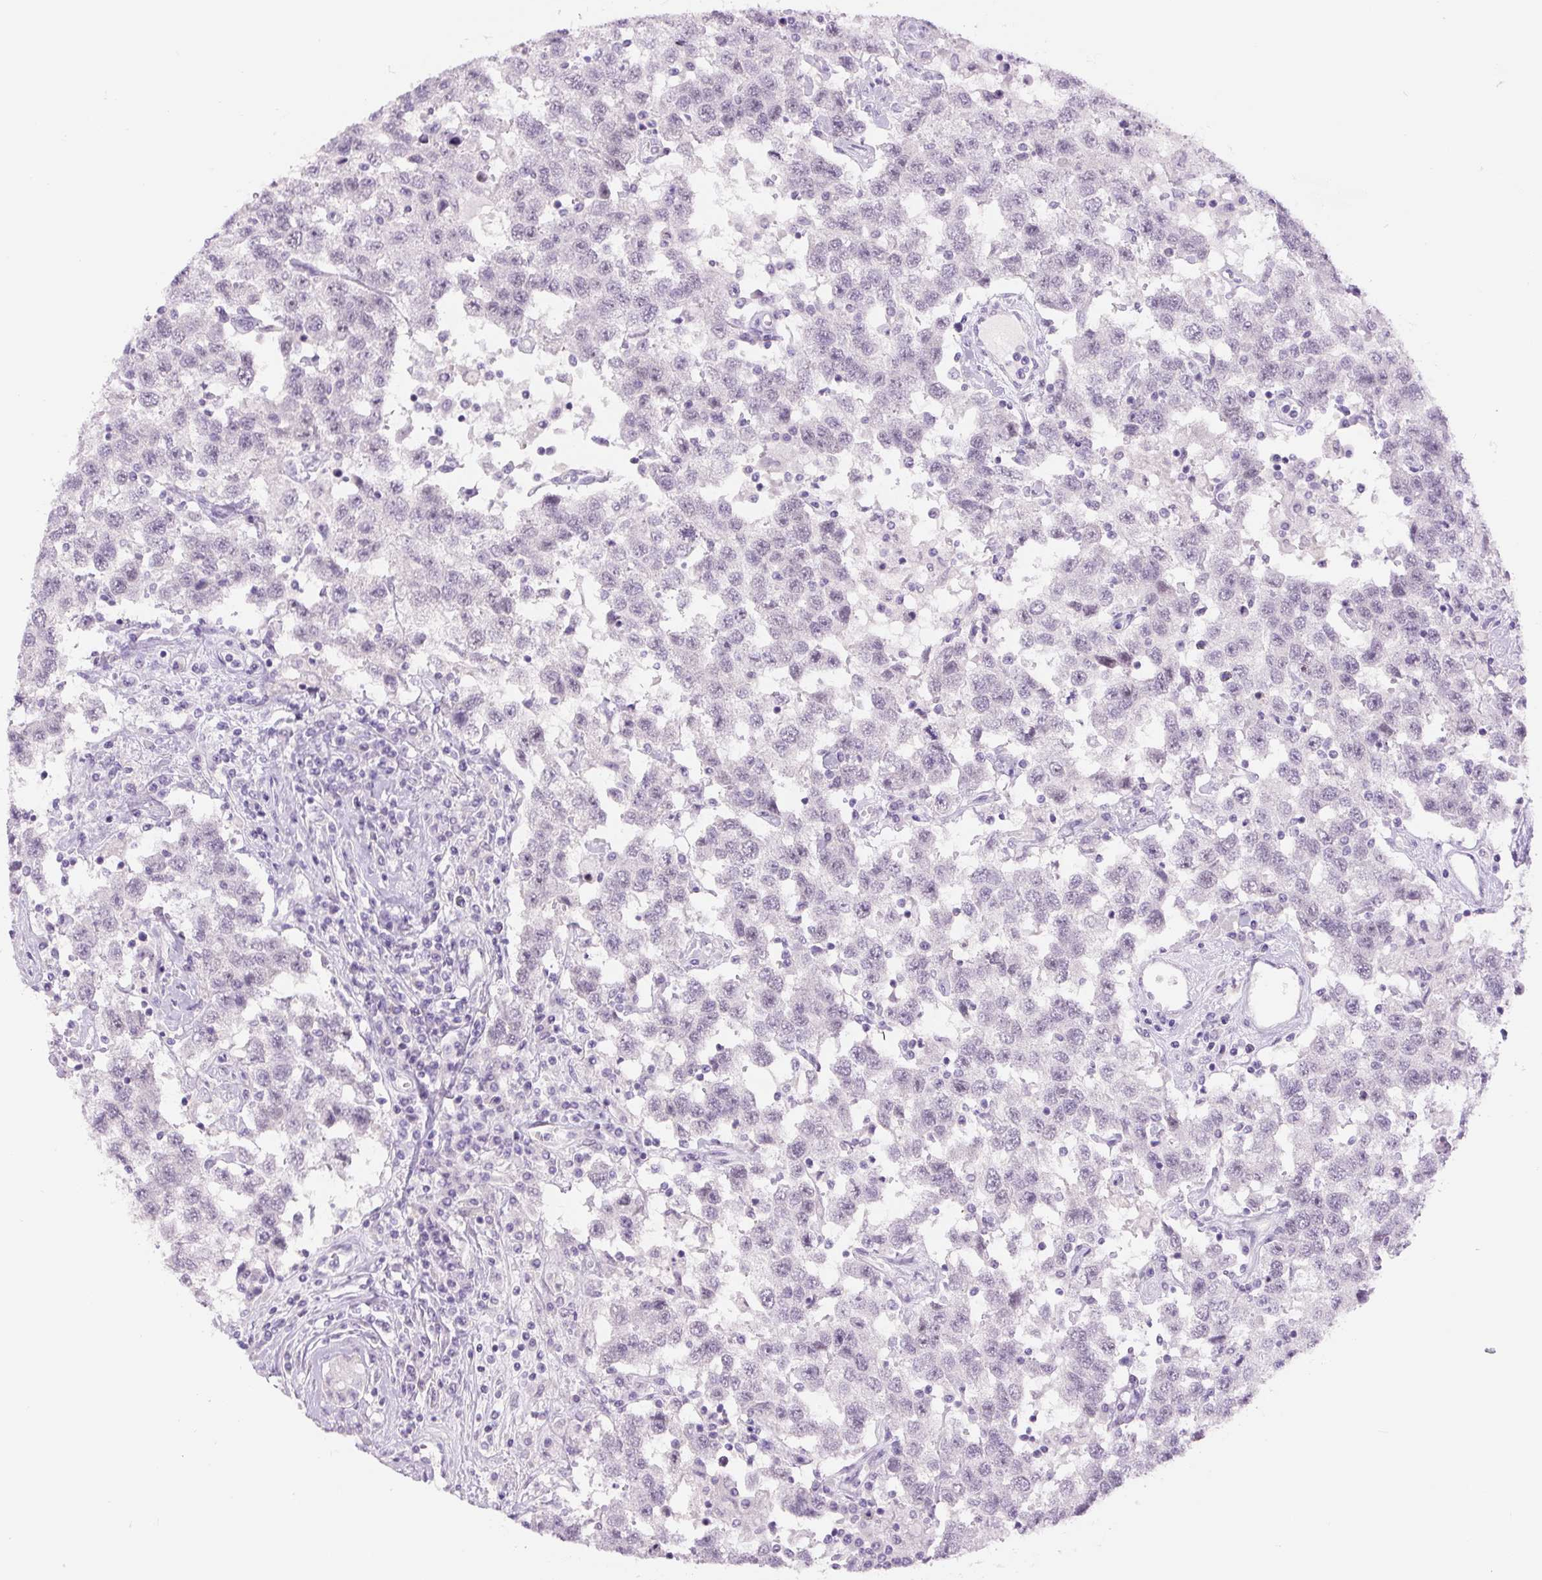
{"staining": {"intensity": "weak", "quantity": "25%-75%", "location": "nuclear"}, "tissue": "testis cancer", "cell_type": "Tumor cells", "image_type": "cancer", "snomed": [{"axis": "morphology", "description": "Seminoma, NOS"}, {"axis": "topography", "description": "Testis"}], "caption": "Immunohistochemical staining of human seminoma (testis) demonstrates weak nuclear protein positivity in about 25%-75% of tumor cells.", "gene": "SIX1", "patient": {"sex": "male", "age": 41}}